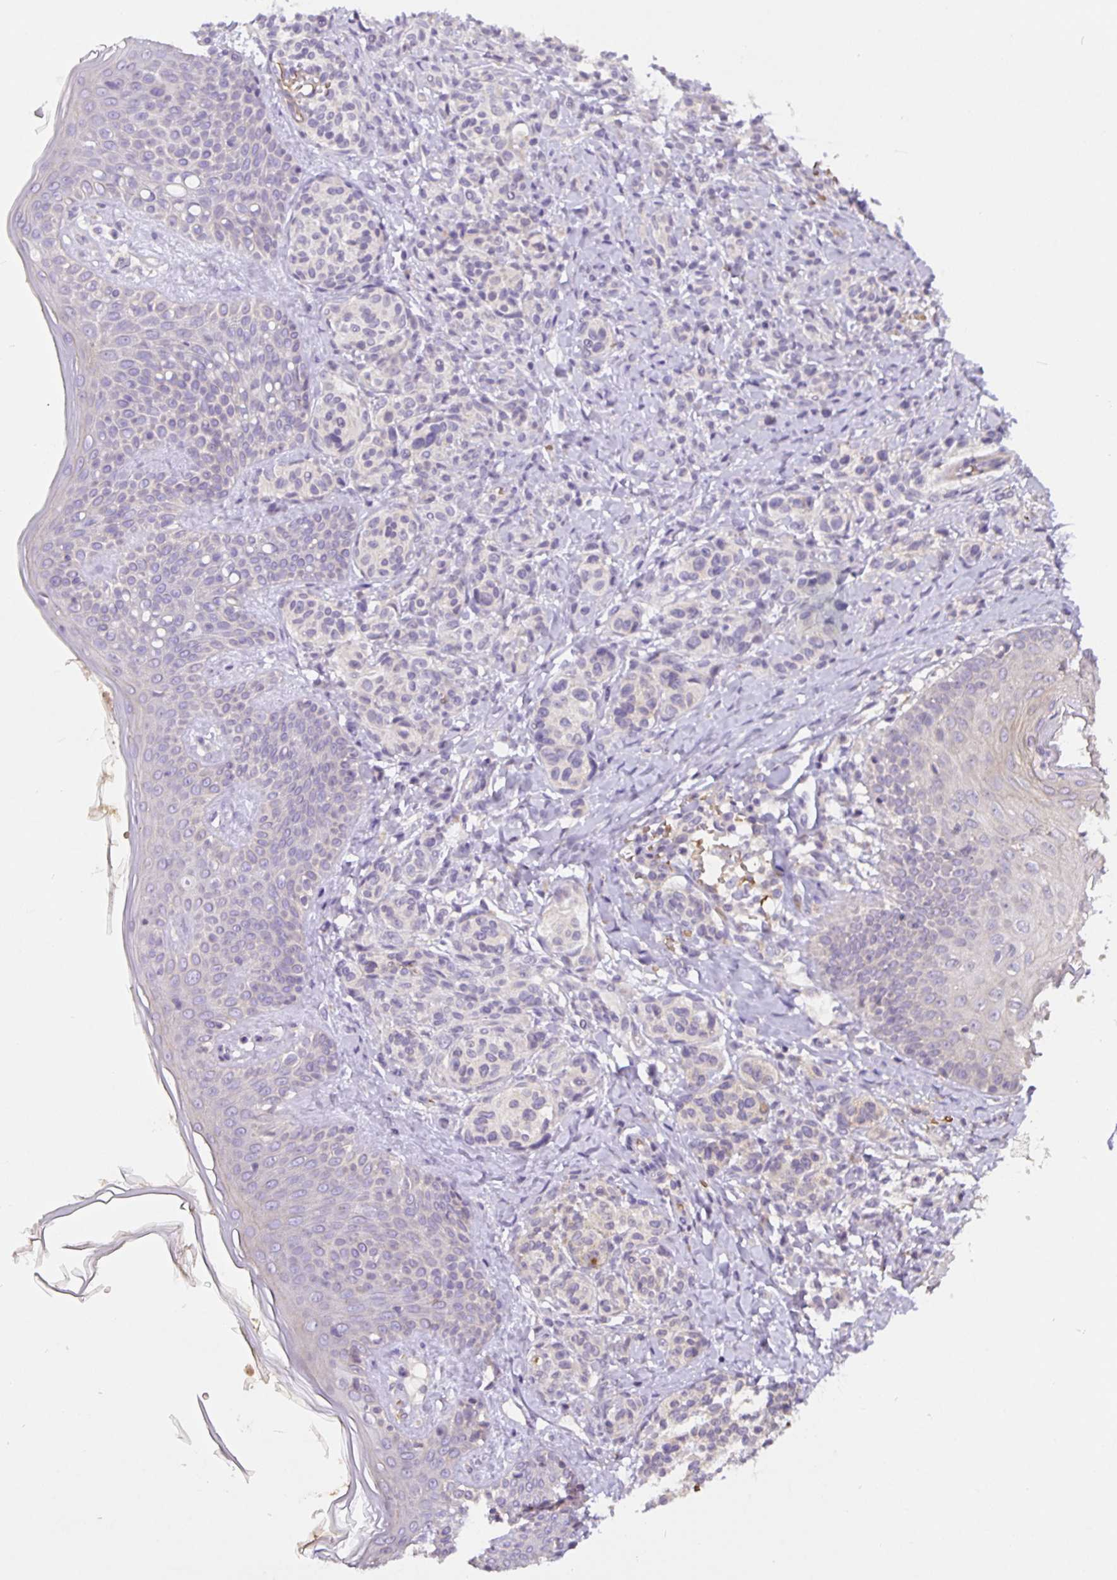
{"staining": {"intensity": "negative", "quantity": "none", "location": "none"}, "tissue": "skin", "cell_type": "Fibroblasts", "image_type": "normal", "snomed": [{"axis": "morphology", "description": "Normal tissue, NOS"}, {"axis": "topography", "description": "Skin"}], "caption": "Histopathology image shows no significant protein expression in fibroblasts of benign skin.", "gene": "TMEM71", "patient": {"sex": "male", "age": 16}}